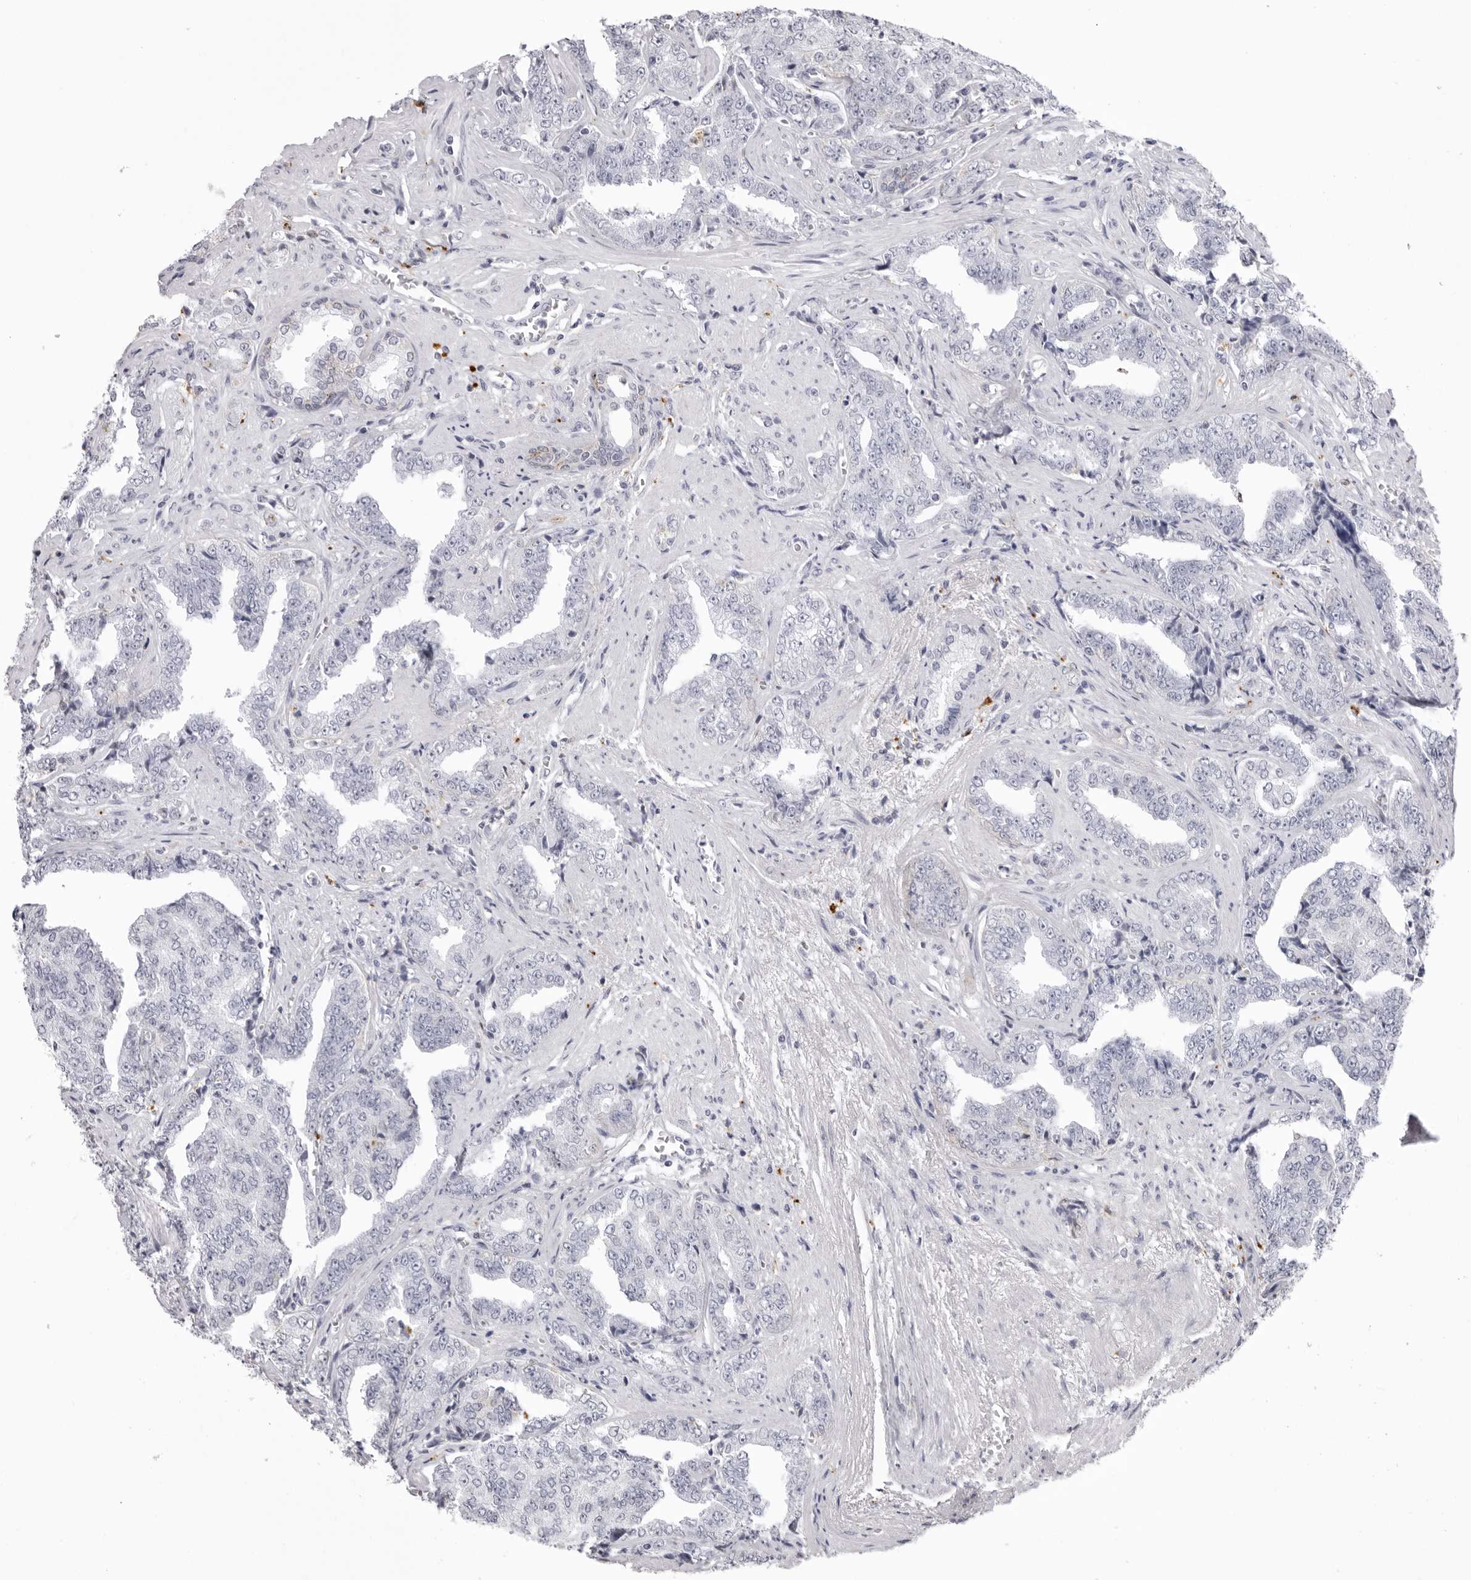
{"staining": {"intensity": "negative", "quantity": "none", "location": "none"}, "tissue": "prostate cancer", "cell_type": "Tumor cells", "image_type": "cancer", "snomed": [{"axis": "morphology", "description": "Adenocarcinoma, High grade"}, {"axis": "topography", "description": "Prostate"}], "caption": "This is an IHC image of human adenocarcinoma (high-grade) (prostate). There is no staining in tumor cells.", "gene": "IL25", "patient": {"sex": "male", "age": 71}}